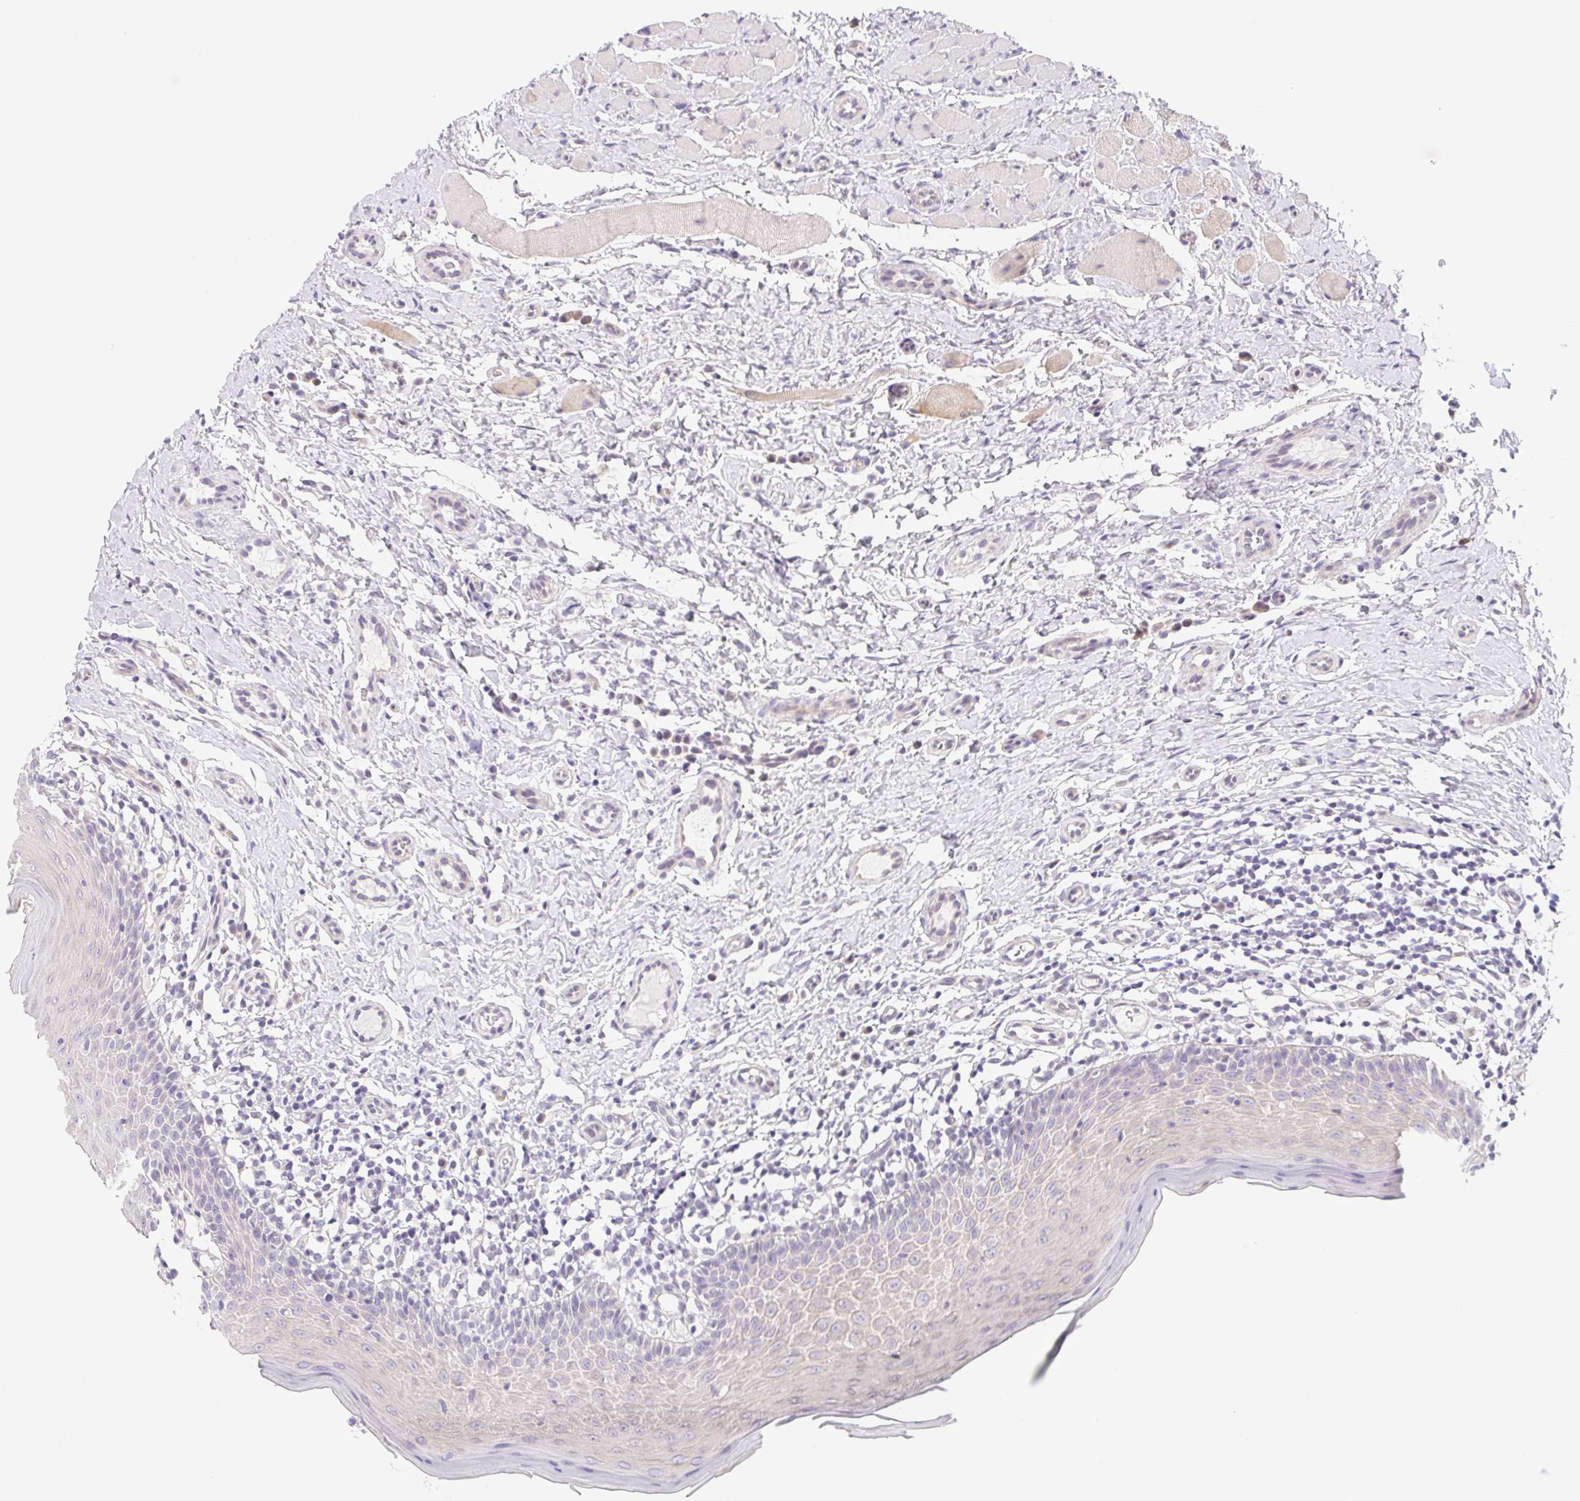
{"staining": {"intensity": "negative", "quantity": "none", "location": "none"}, "tissue": "oral mucosa", "cell_type": "Squamous epithelial cells", "image_type": "normal", "snomed": [{"axis": "morphology", "description": "Normal tissue, NOS"}, {"axis": "topography", "description": "Oral tissue"}, {"axis": "topography", "description": "Tounge, NOS"}], "caption": "IHC image of benign oral mucosa stained for a protein (brown), which demonstrates no positivity in squamous epithelial cells. (DAB immunohistochemistry (IHC) visualized using brightfield microscopy, high magnification).", "gene": "ZBBX", "patient": {"sex": "female", "age": 58}}